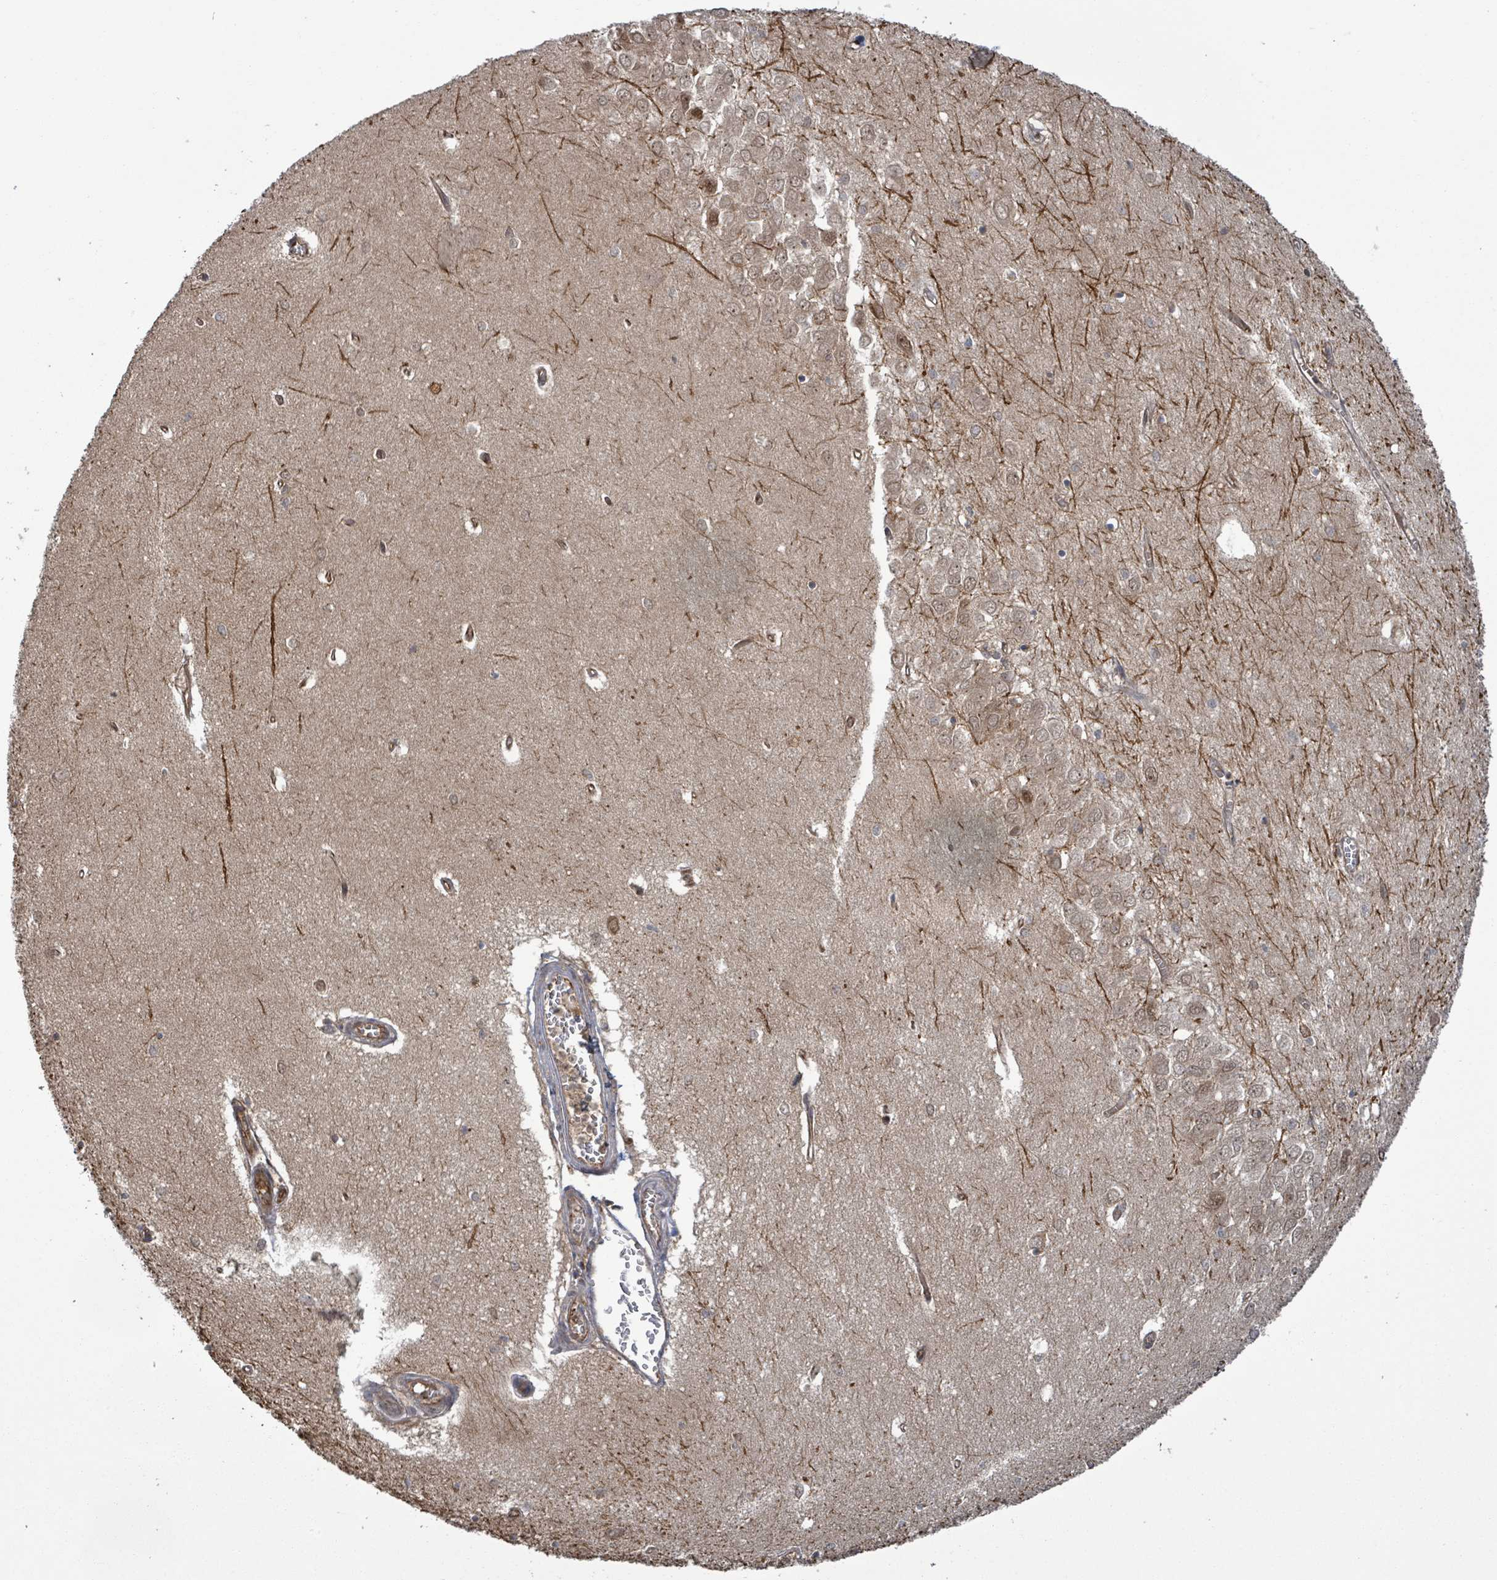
{"staining": {"intensity": "strong", "quantity": "<25%", "location": "nuclear"}, "tissue": "hippocampus", "cell_type": "Glial cells", "image_type": "normal", "snomed": [{"axis": "morphology", "description": "Normal tissue, NOS"}, {"axis": "topography", "description": "Hippocampus"}], "caption": "This is a histology image of immunohistochemistry staining of normal hippocampus, which shows strong positivity in the nuclear of glial cells.", "gene": "ENSG00000256500", "patient": {"sex": "female", "age": 64}}